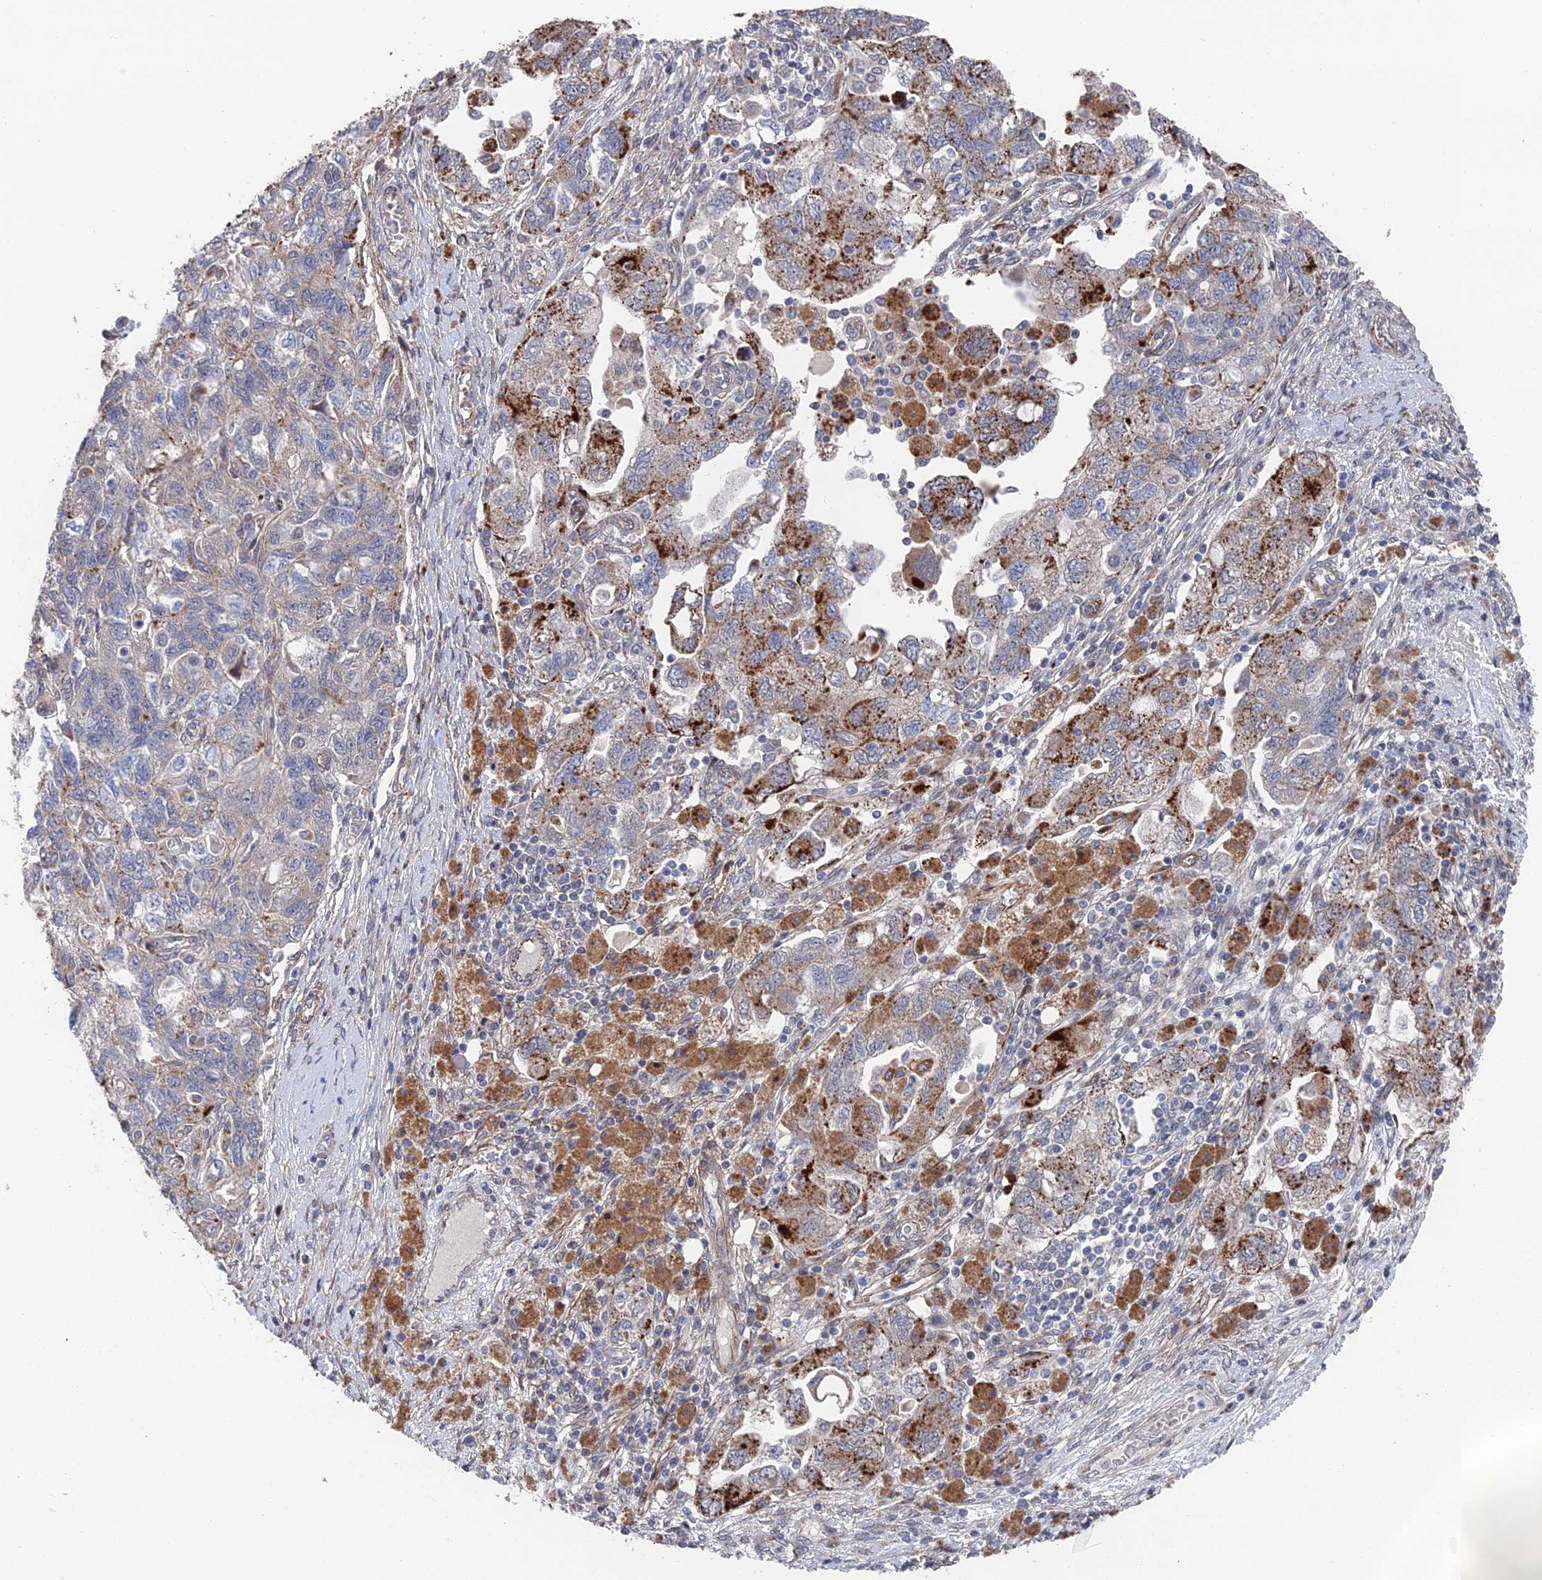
{"staining": {"intensity": "strong", "quantity": "<25%", "location": "cytoplasmic/membranous"}, "tissue": "ovarian cancer", "cell_type": "Tumor cells", "image_type": "cancer", "snomed": [{"axis": "morphology", "description": "Carcinoma, NOS"}, {"axis": "morphology", "description": "Cystadenocarcinoma, serous, NOS"}, {"axis": "topography", "description": "Ovary"}], "caption": "A high-resolution photomicrograph shows immunohistochemistry staining of ovarian cancer, which reveals strong cytoplasmic/membranous staining in approximately <25% of tumor cells. The staining was performed using DAB (3,3'-diaminobenzidine) to visualize the protein expression in brown, while the nuclei were stained in blue with hematoxylin (Magnification: 20x).", "gene": "GTF2IRD1", "patient": {"sex": "female", "age": 69}}